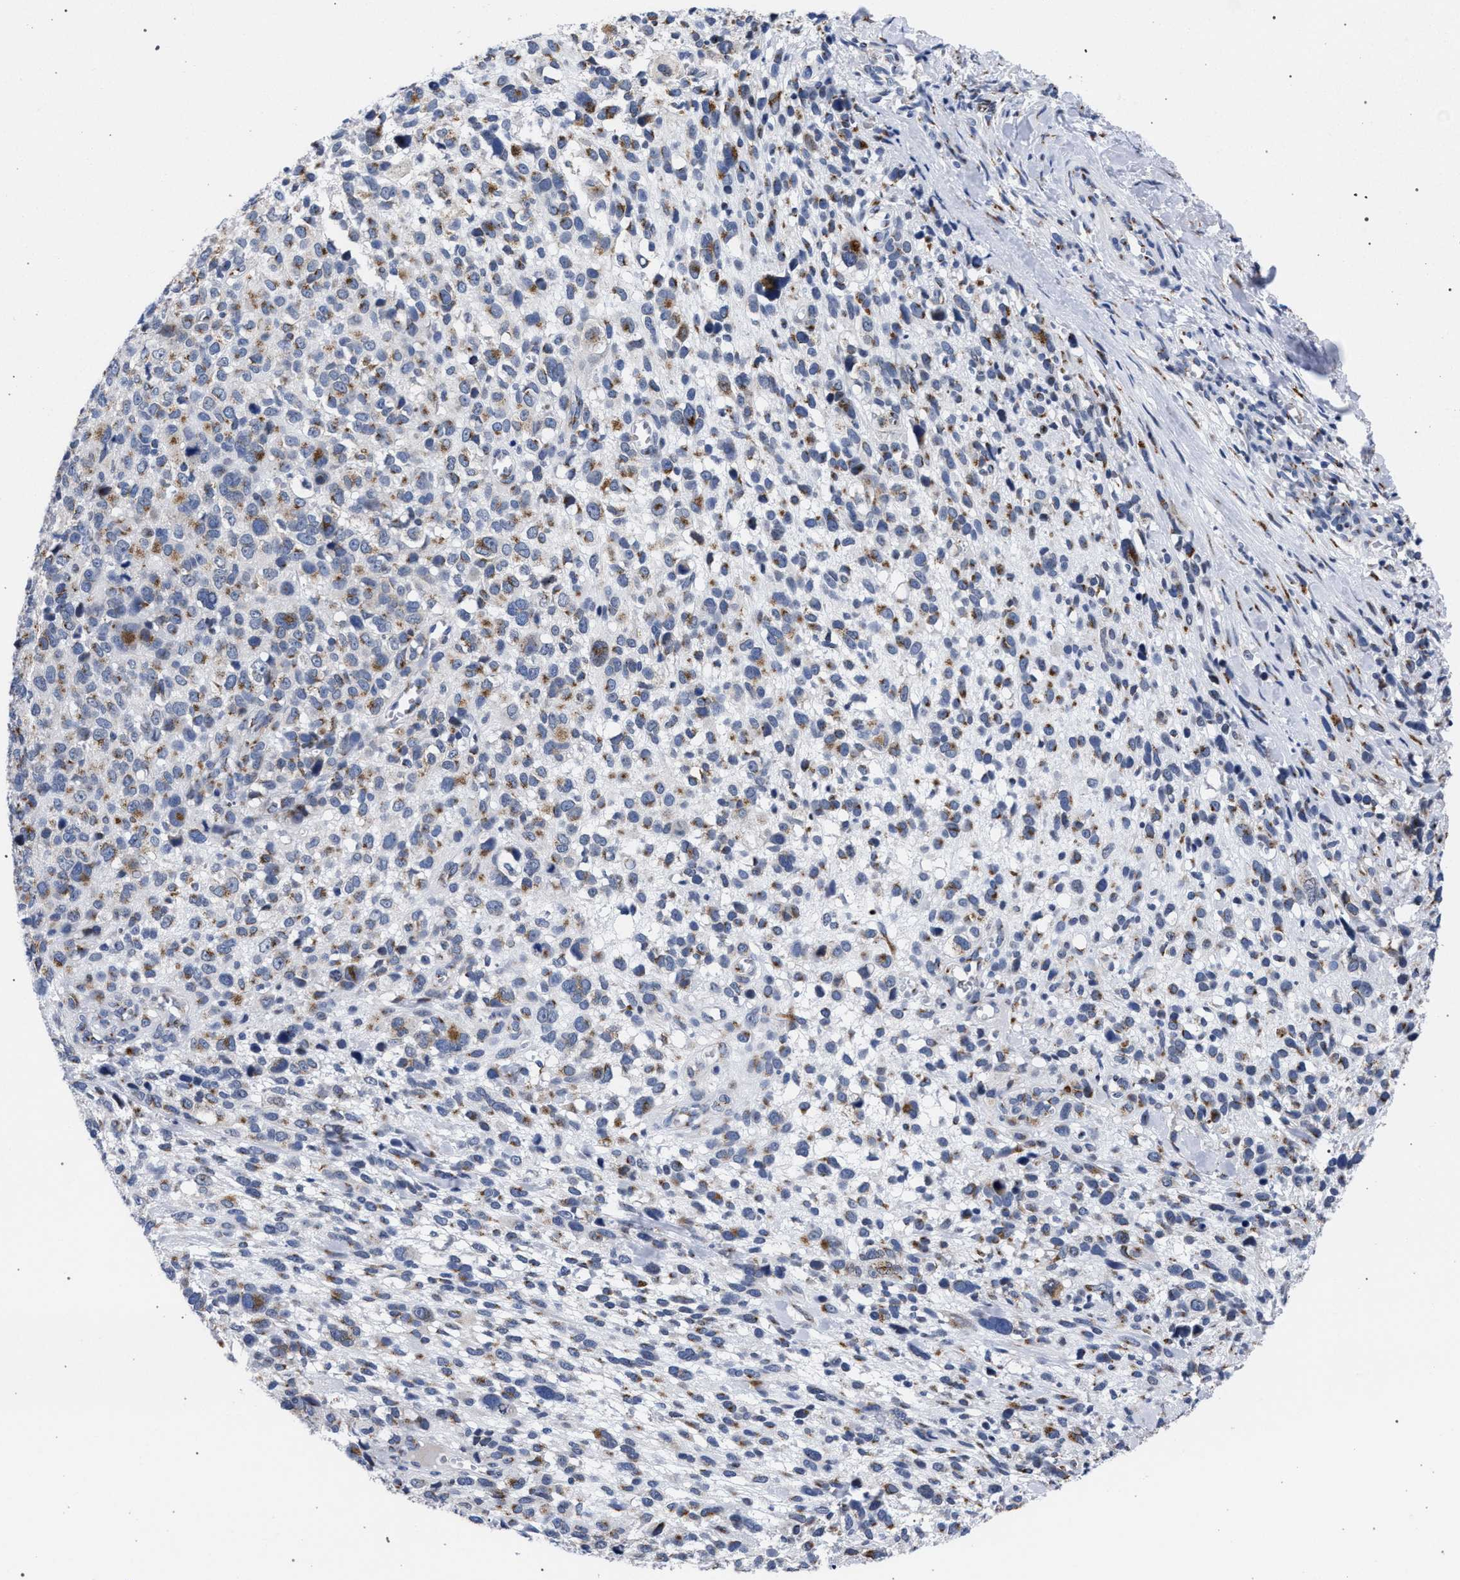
{"staining": {"intensity": "weak", "quantity": ">75%", "location": "cytoplasmic/membranous"}, "tissue": "melanoma", "cell_type": "Tumor cells", "image_type": "cancer", "snomed": [{"axis": "morphology", "description": "Malignant melanoma, NOS"}, {"axis": "topography", "description": "Skin"}], "caption": "IHC staining of malignant melanoma, which reveals low levels of weak cytoplasmic/membranous staining in approximately >75% of tumor cells indicating weak cytoplasmic/membranous protein positivity. The staining was performed using DAB (3,3'-diaminobenzidine) (brown) for protein detection and nuclei were counterstained in hematoxylin (blue).", "gene": "GOLGA2", "patient": {"sex": "female", "age": 55}}